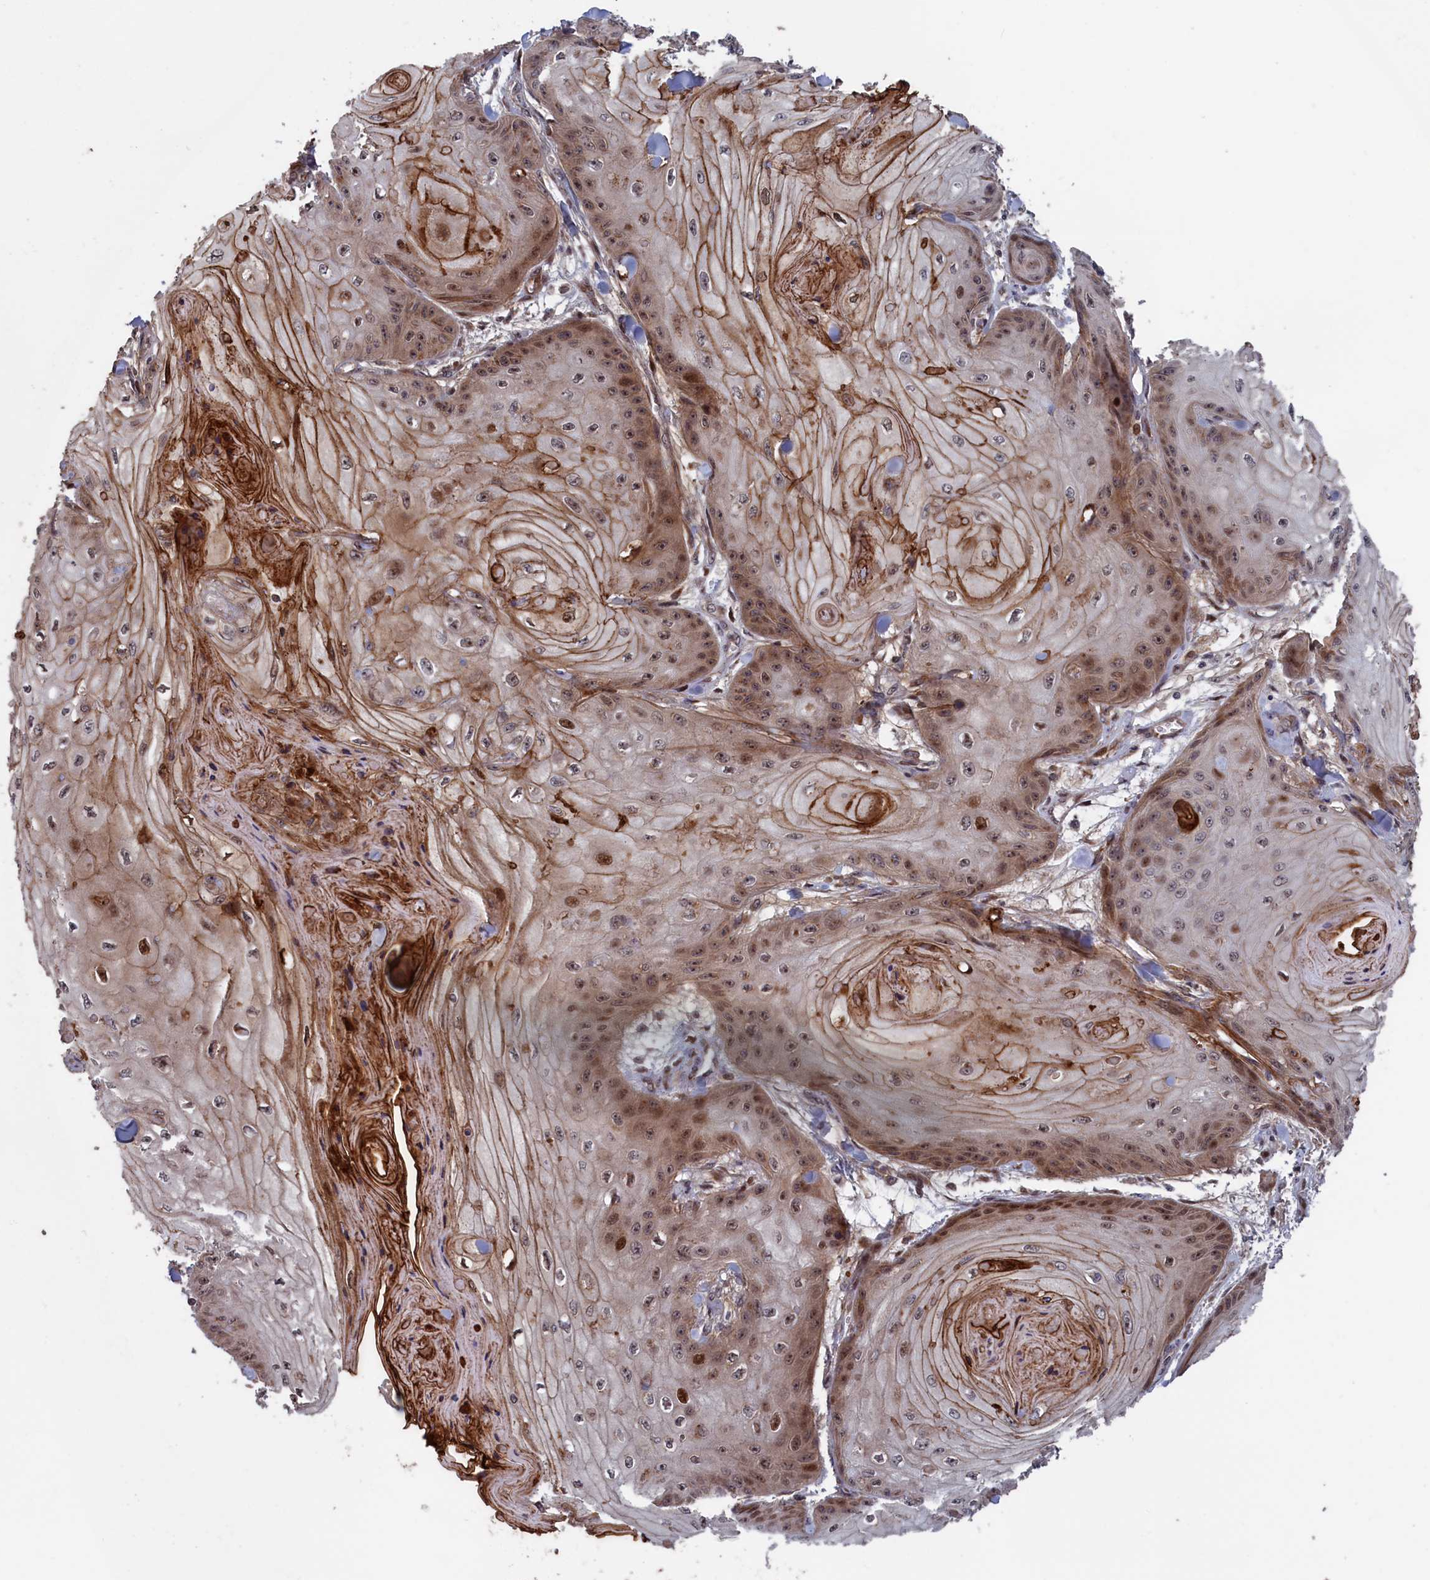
{"staining": {"intensity": "moderate", "quantity": "25%-75%", "location": "cytoplasmic/membranous,nuclear"}, "tissue": "skin cancer", "cell_type": "Tumor cells", "image_type": "cancer", "snomed": [{"axis": "morphology", "description": "Squamous cell carcinoma, NOS"}, {"axis": "topography", "description": "Skin"}], "caption": "Immunohistochemistry (IHC) of human squamous cell carcinoma (skin) exhibits medium levels of moderate cytoplasmic/membranous and nuclear expression in approximately 25%-75% of tumor cells.", "gene": "LSG1", "patient": {"sex": "male", "age": 74}}